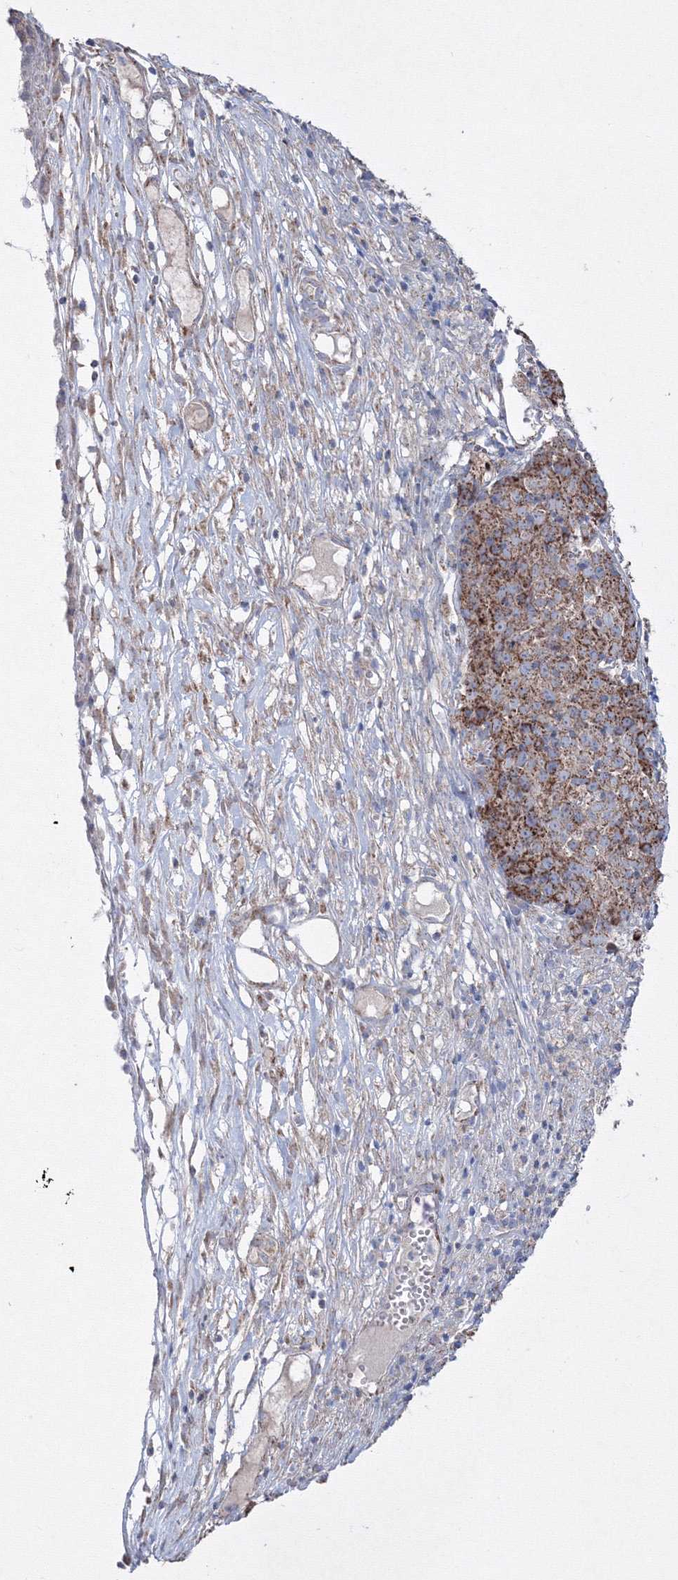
{"staining": {"intensity": "moderate", "quantity": ">75%", "location": "cytoplasmic/membranous"}, "tissue": "ovarian cancer", "cell_type": "Tumor cells", "image_type": "cancer", "snomed": [{"axis": "morphology", "description": "Carcinoma, endometroid"}, {"axis": "topography", "description": "Ovary"}], "caption": "Ovarian endometroid carcinoma stained with a brown dye demonstrates moderate cytoplasmic/membranous positive positivity in about >75% of tumor cells.", "gene": "GRSF1", "patient": {"sex": "female", "age": 42}}